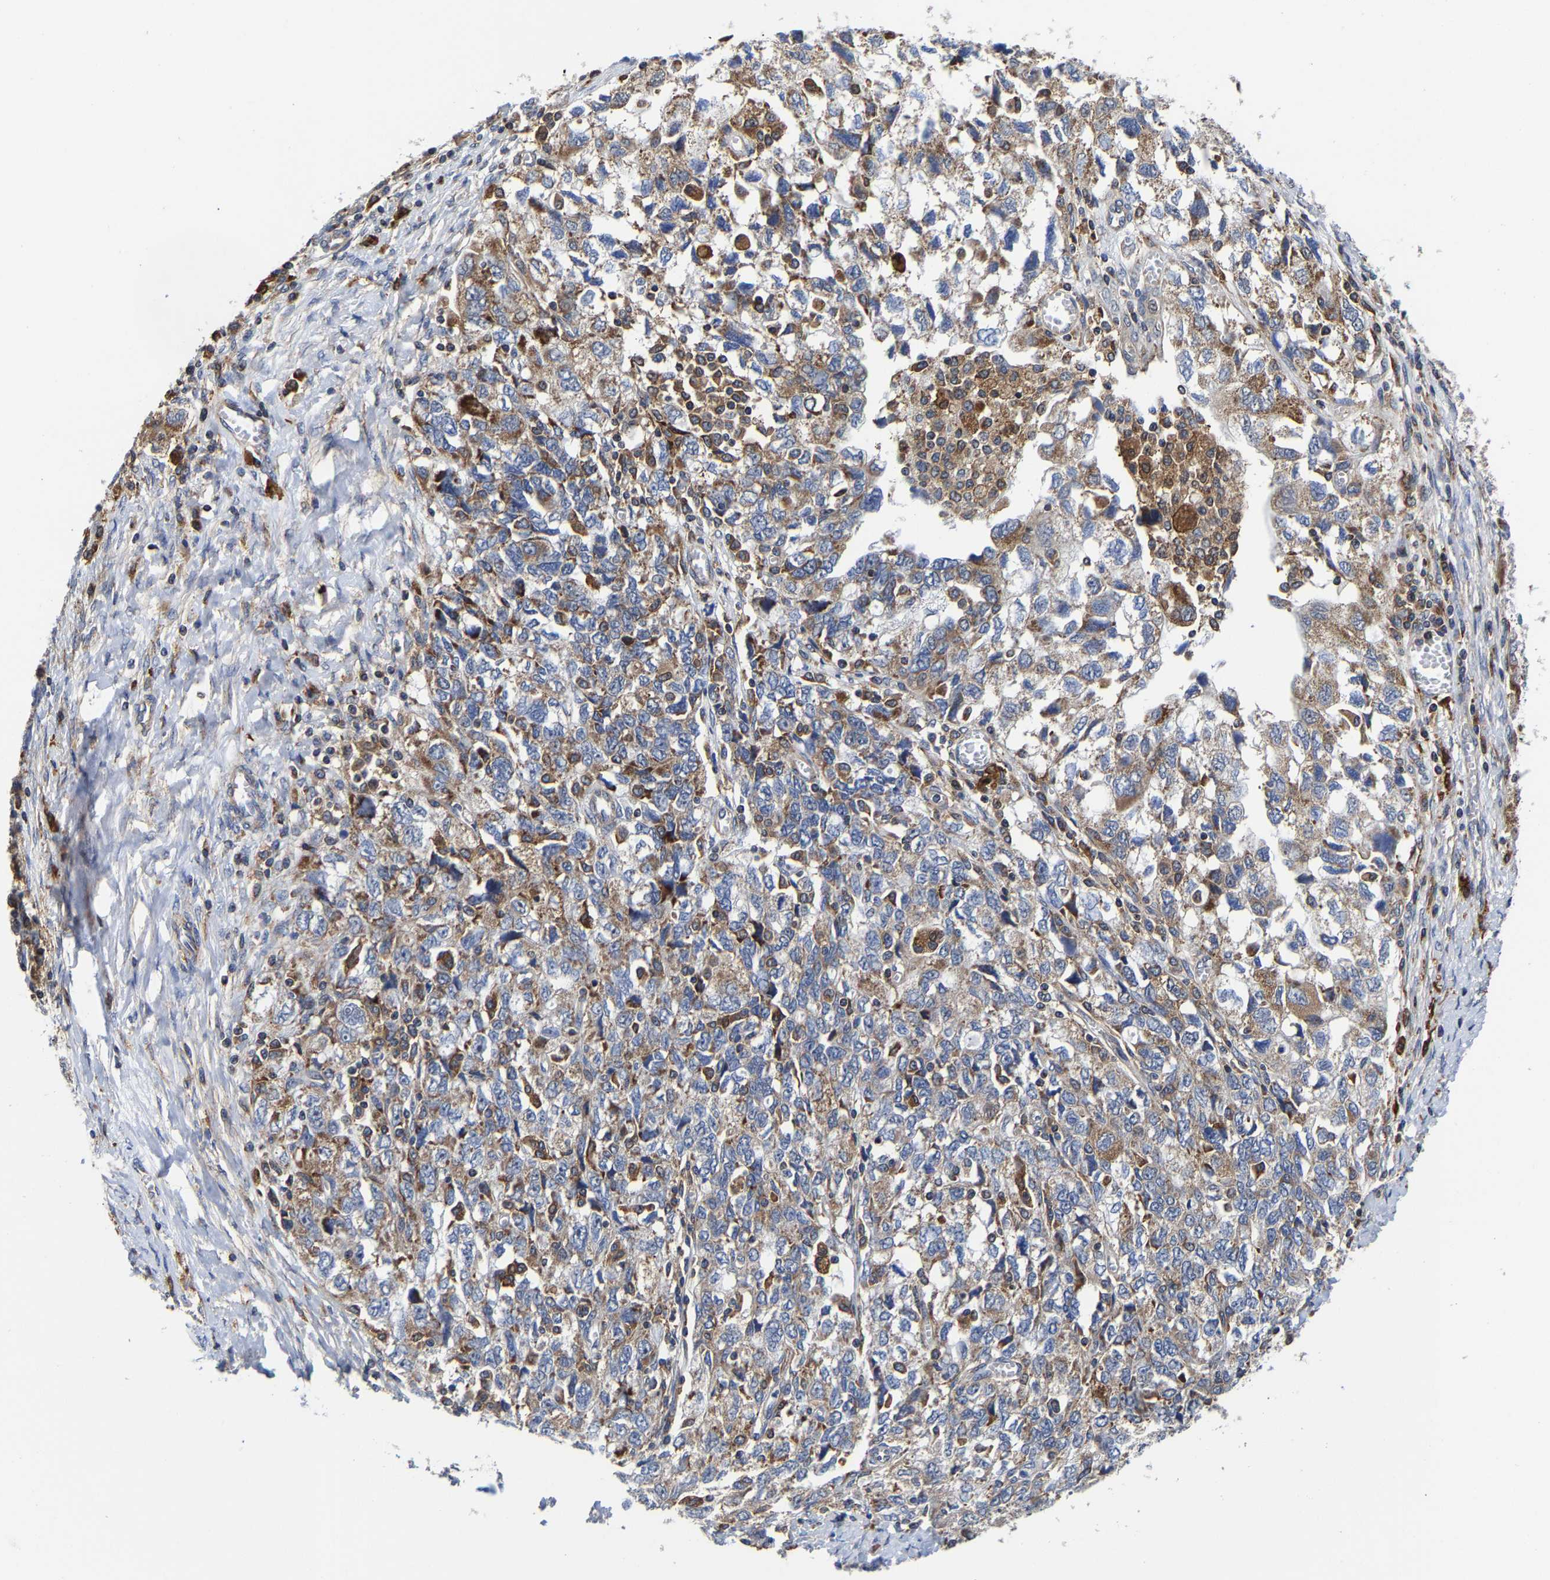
{"staining": {"intensity": "moderate", "quantity": ">75%", "location": "cytoplasmic/membranous"}, "tissue": "ovarian cancer", "cell_type": "Tumor cells", "image_type": "cancer", "snomed": [{"axis": "morphology", "description": "Carcinoma, NOS"}, {"axis": "morphology", "description": "Cystadenocarcinoma, serous, NOS"}, {"axis": "topography", "description": "Ovary"}], "caption": "DAB immunohistochemical staining of human ovarian cancer demonstrates moderate cytoplasmic/membranous protein positivity in about >75% of tumor cells.", "gene": "PFKFB3", "patient": {"sex": "female", "age": 69}}